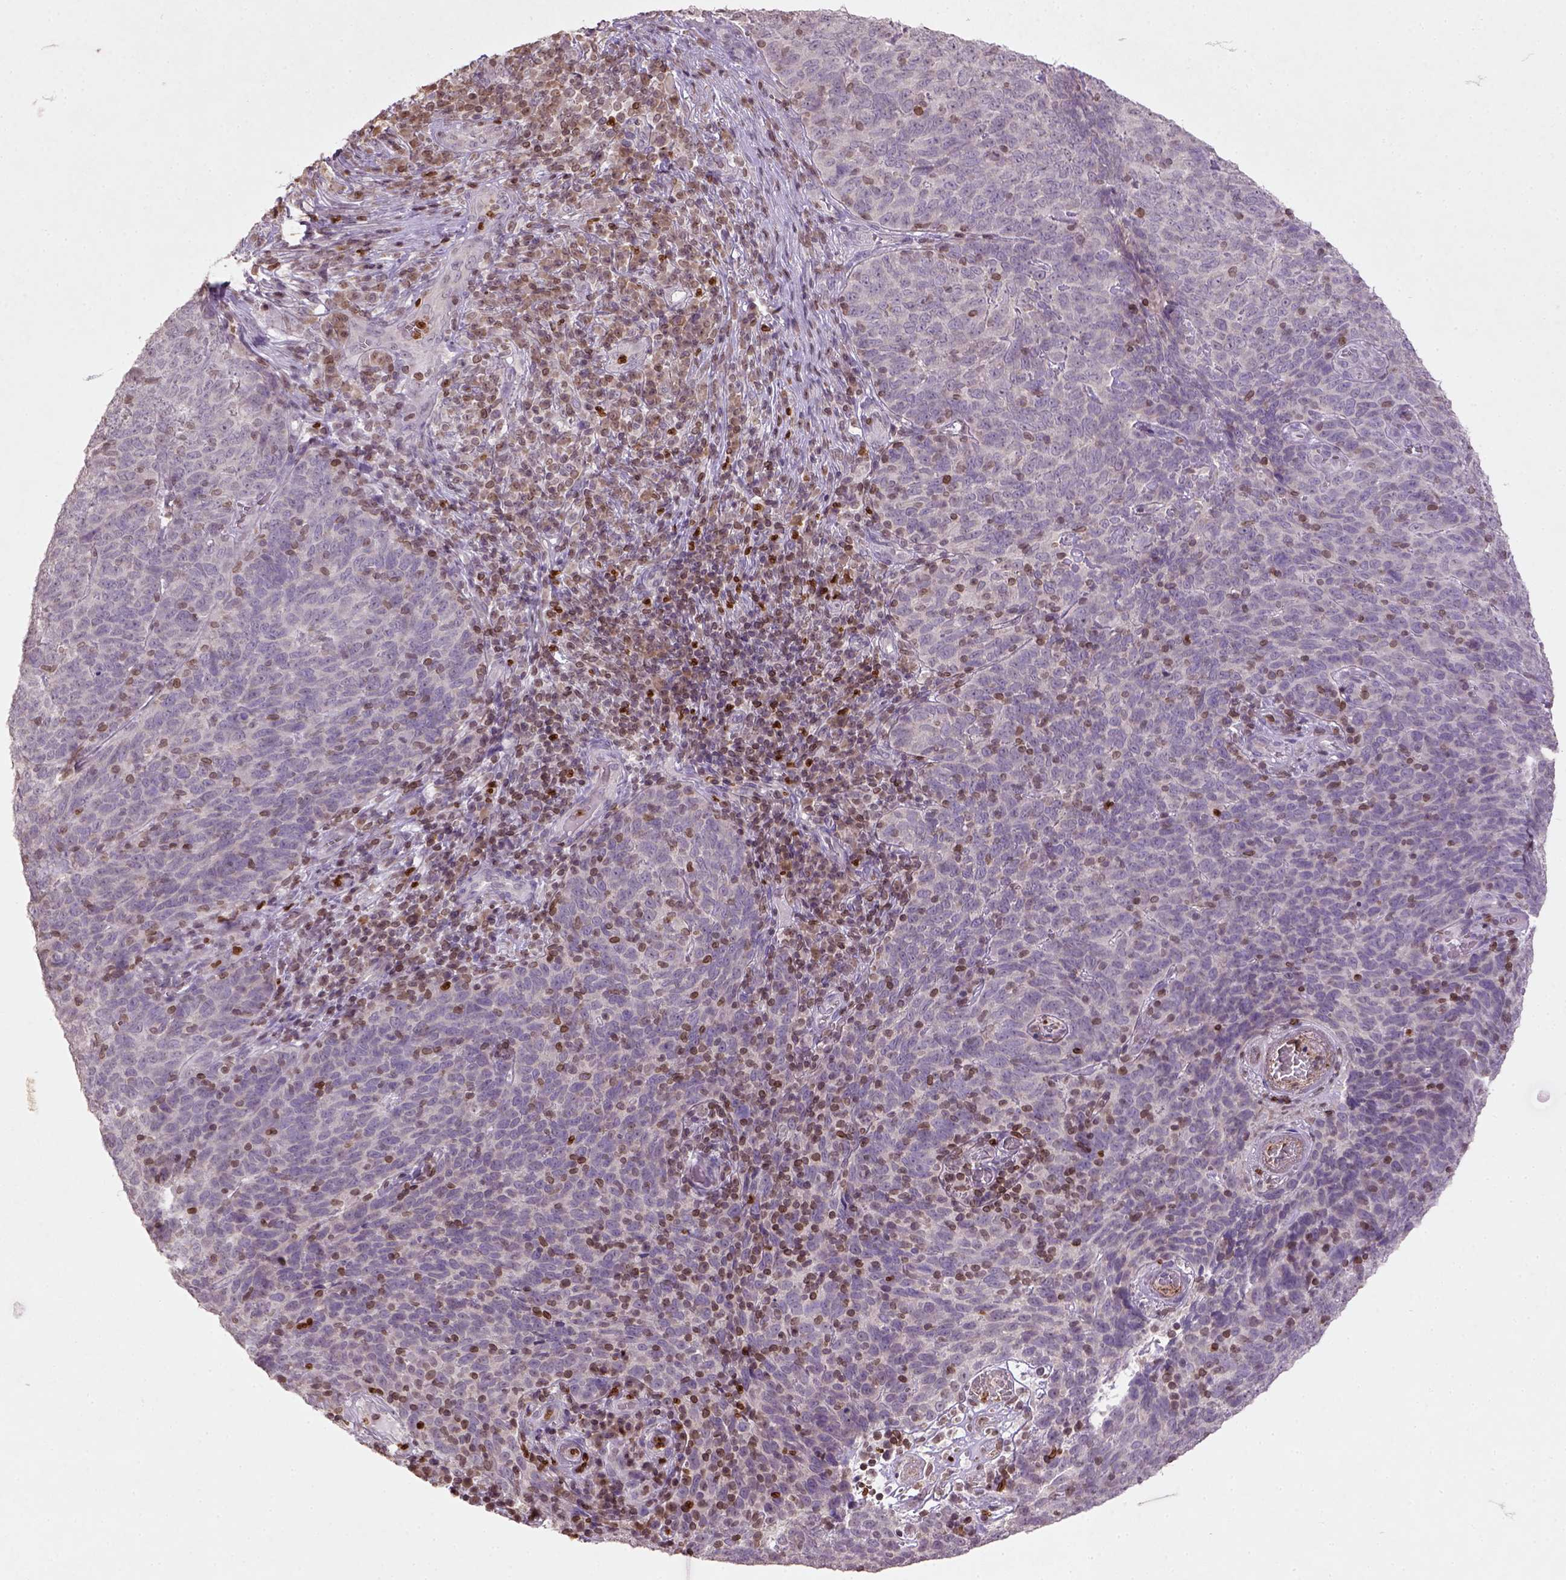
{"staining": {"intensity": "negative", "quantity": "none", "location": "none"}, "tissue": "skin cancer", "cell_type": "Tumor cells", "image_type": "cancer", "snomed": [{"axis": "morphology", "description": "Squamous cell carcinoma, NOS"}, {"axis": "topography", "description": "Skin"}, {"axis": "topography", "description": "Anal"}], "caption": "Tumor cells are negative for brown protein staining in skin cancer (squamous cell carcinoma). The staining is performed using DAB brown chromogen with nuclei counter-stained in using hematoxylin.", "gene": "NUDT3", "patient": {"sex": "female", "age": 51}}